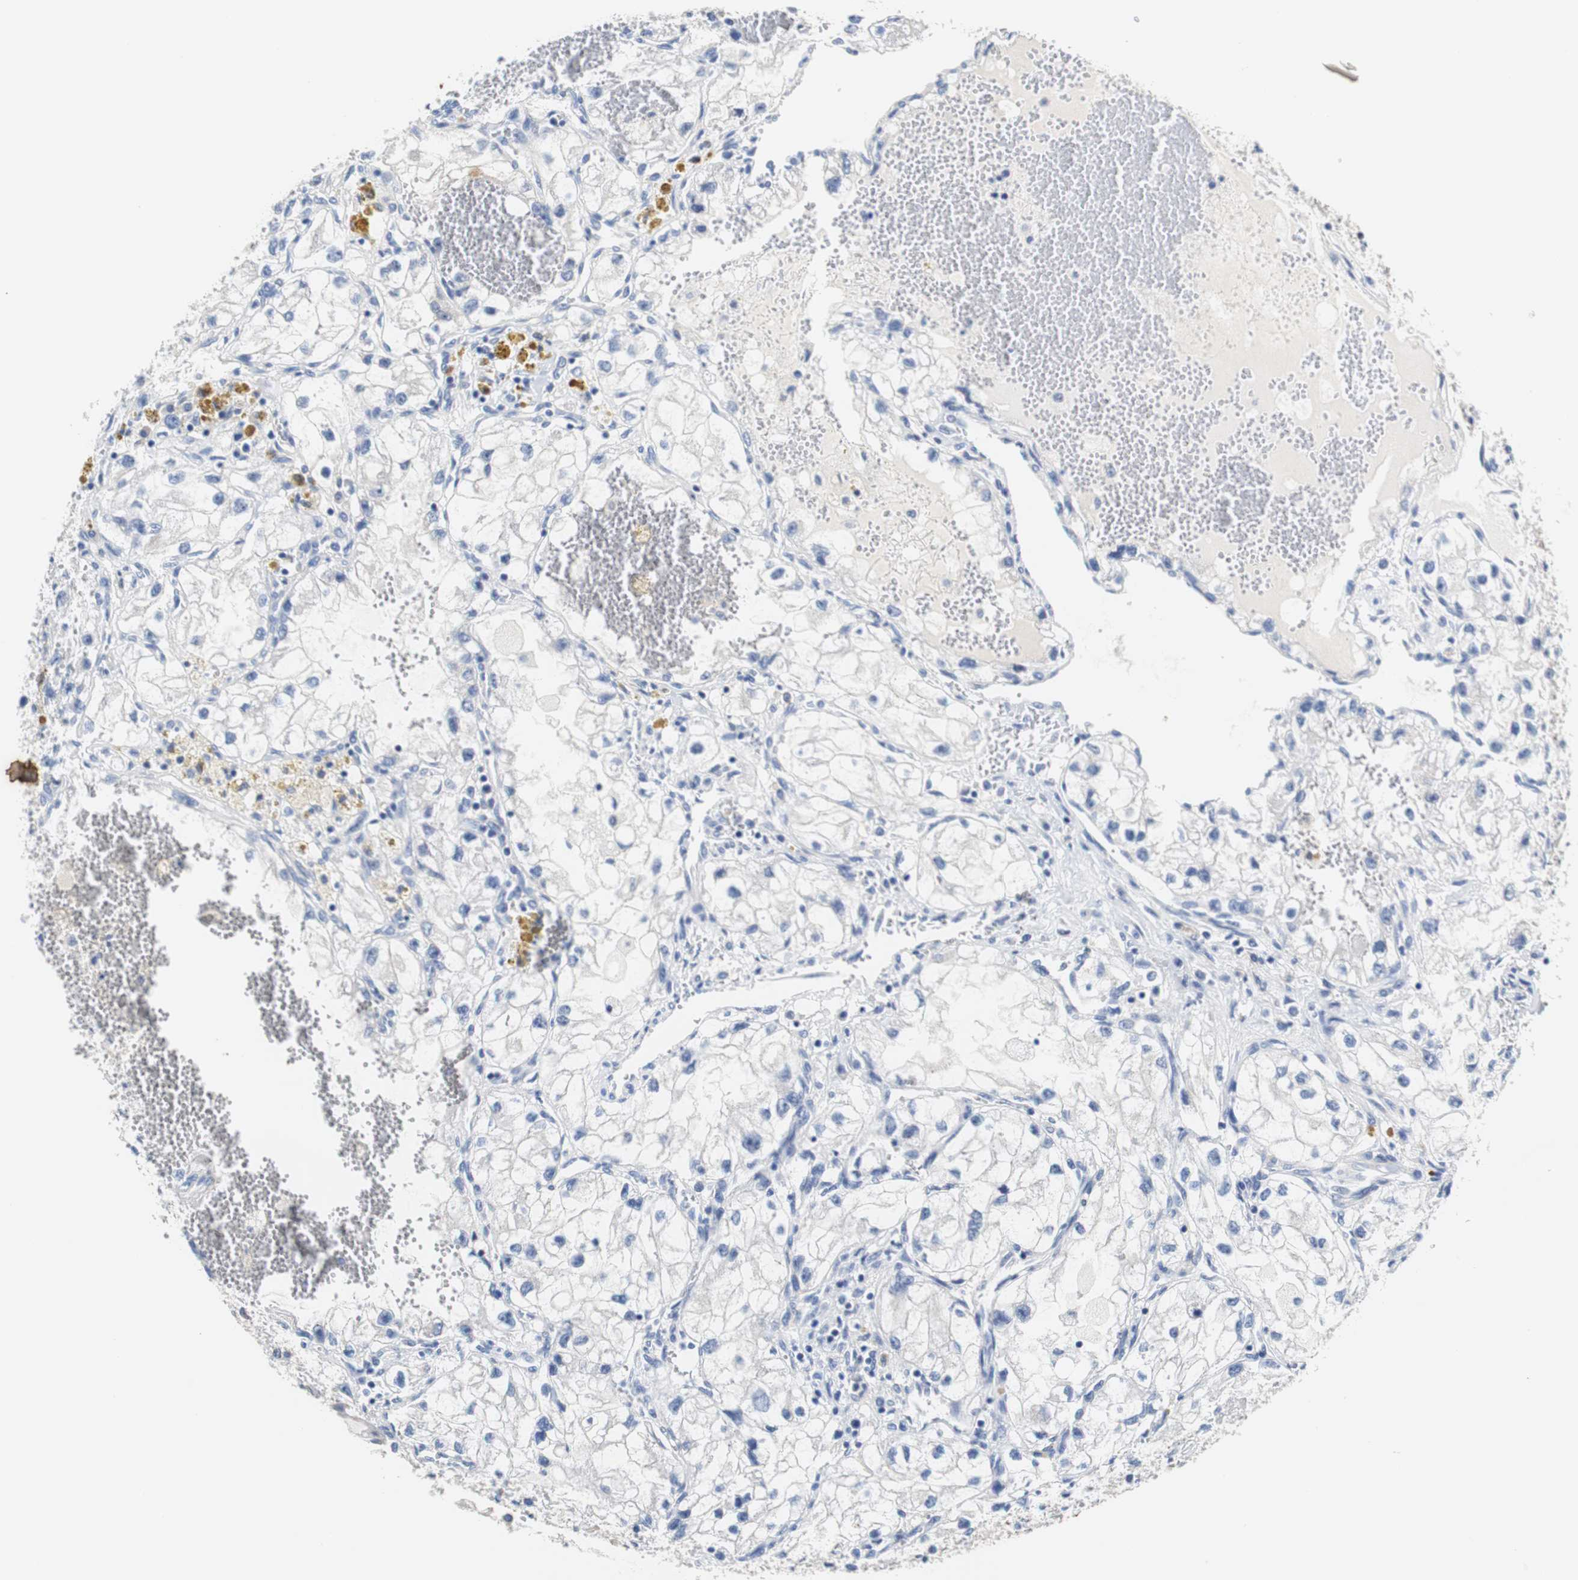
{"staining": {"intensity": "negative", "quantity": "none", "location": "none"}, "tissue": "renal cancer", "cell_type": "Tumor cells", "image_type": "cancer", "snomed": [{"axis": "morphology", "description": "Adenocarcinoma, NOS"}, {"axis": "topography", "description": "Kidney"}], "caption": "High magnification brightfield microscopy of adenocarcinoma (renal) stained with DAB (3,3'-diaminobenzidine) (brown) and counterstained with hematoxylin (blue): tumor cells show no significant expression.", "gene": "PCK1", "patient": {"sex": "female", "age": 70}}